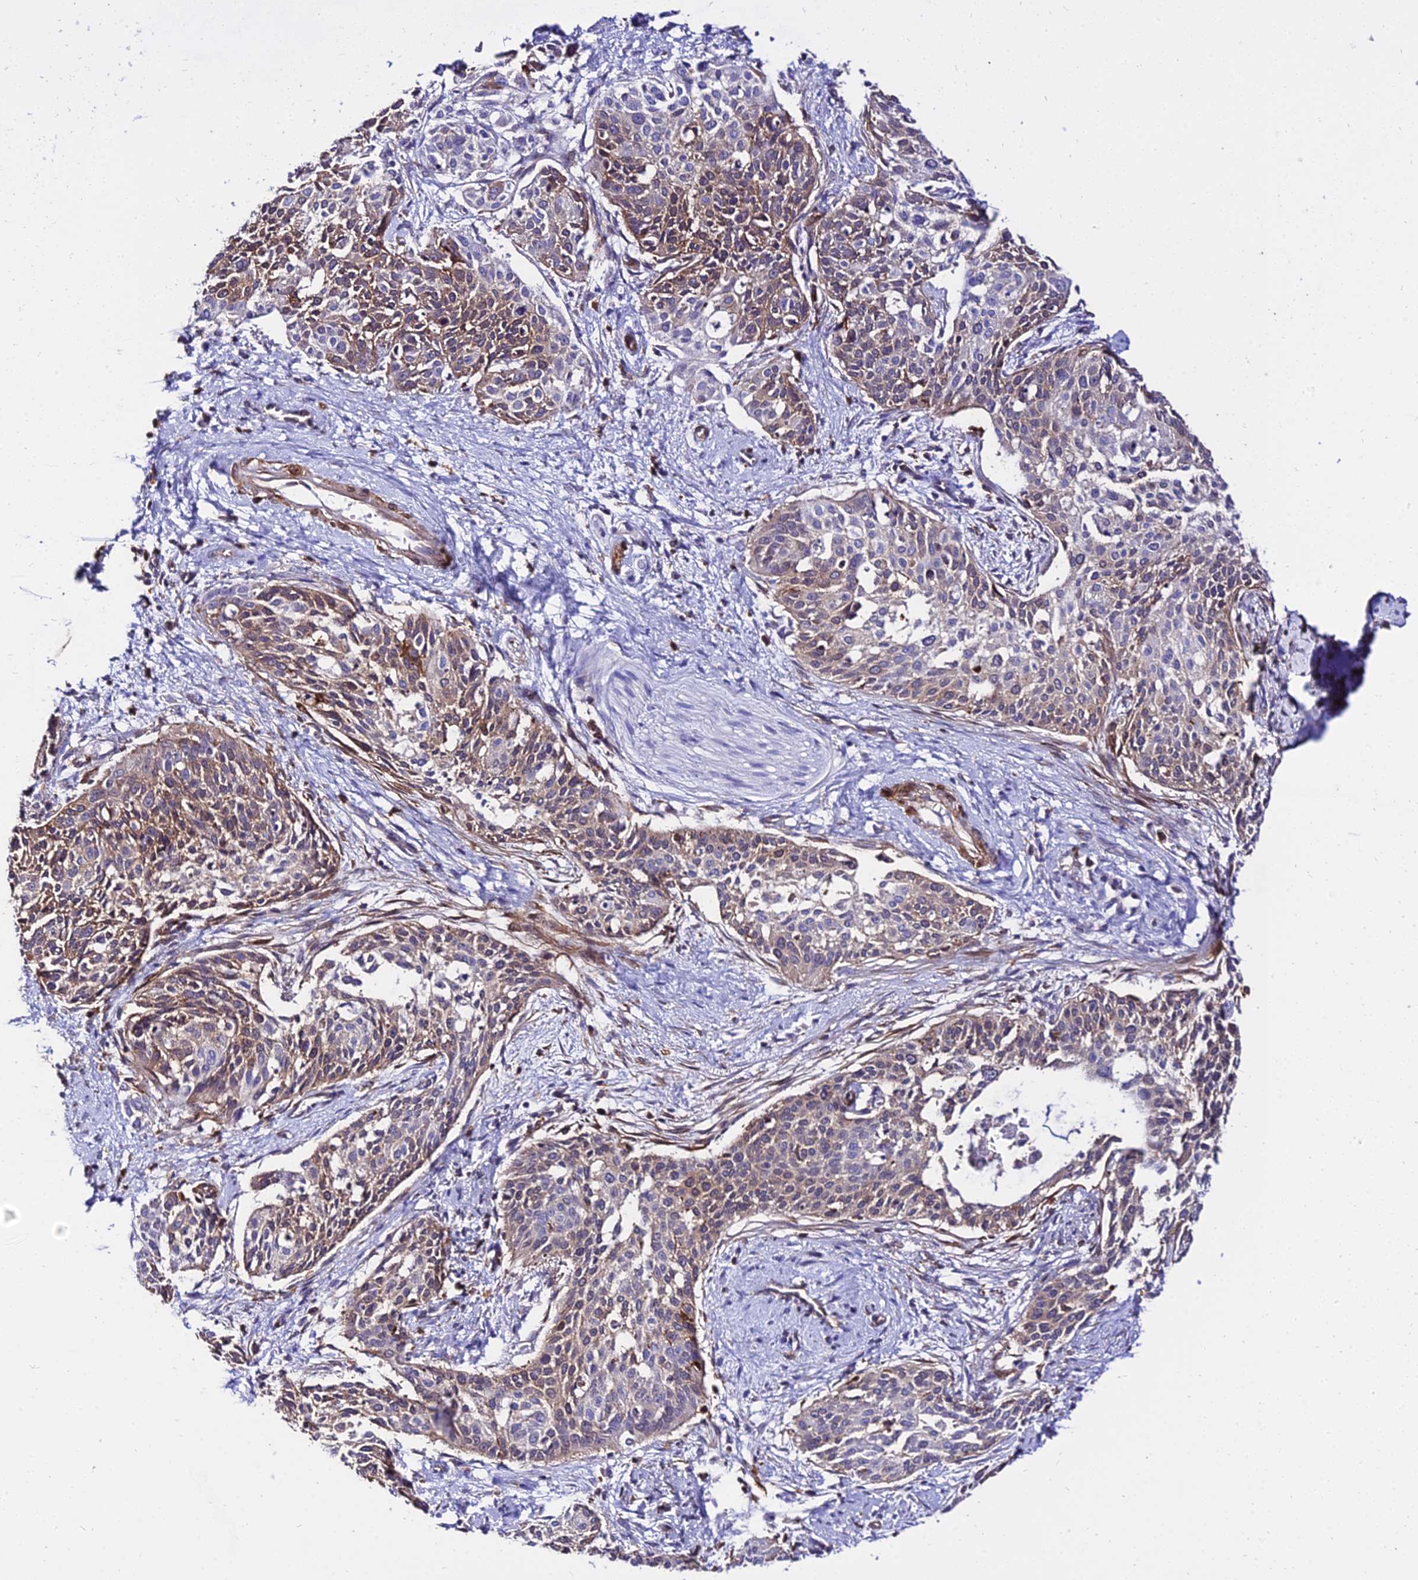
{"staining": {"intensity": "moderate", "quantity": ">75%", "location": "cytoplasmic/membranous"}, "tissue": "cervical cancer", "cell_type": "Tumor cells", "image_type": "cancer", "snomed": [{"axis": "morphology", "description": "Squamous cell carcinoma, NOS"}, {"axis": "topography", "description": "Cervix"}], "caption": "Approximately >75% of tumor cells in cervical cancer (squamous cell carcinoma) reveal moderate cytoplasmic/membranous protein expression as visualized by brown immunohistochemical staining.", "gene": "CSRP1", "patient": {"sex": "female", "age": 44}}